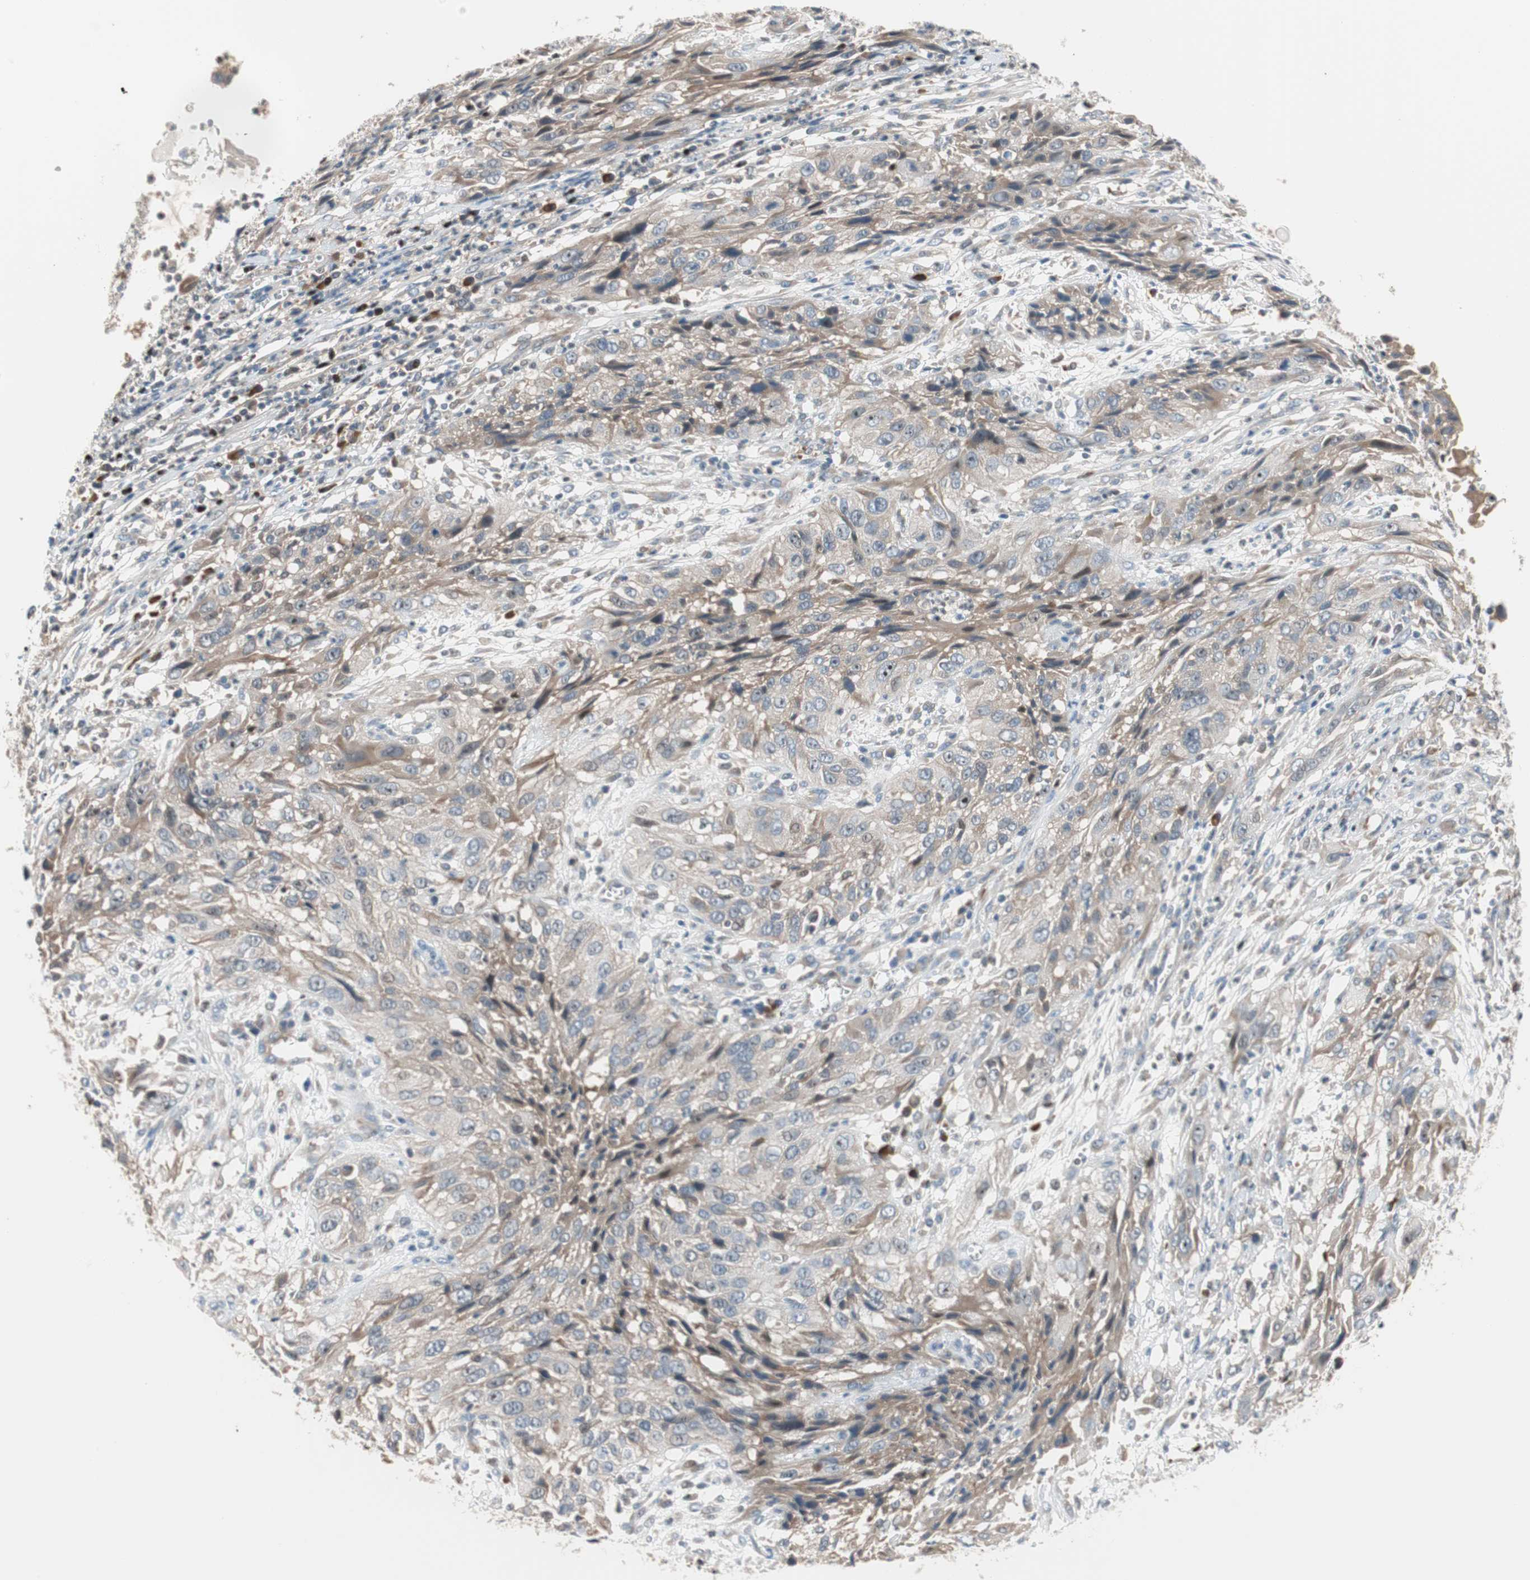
{"staining": {"intensity": "weak", "quantity": ">75%", "location": "cytoplasmic/membranous"}, "tissue": "cervical cancer", "cell_type": "Tumor cells", "image_type": "cancer", "snomed": [{"axis": "morphology", "description": "Squamous cell carcinoma, NOS"}, {"axis": "topography", "description": "Cervix"}], "caption": "Immunohistochemistry (IHC) of human squamous cell carcinoma (cervical) demonstrates low levels of weak cytoplasmic/membranous staining in approximately >75% of tumor cells.", "gene": "PCK1", "patient": {"sex": "female", "age": 32}}